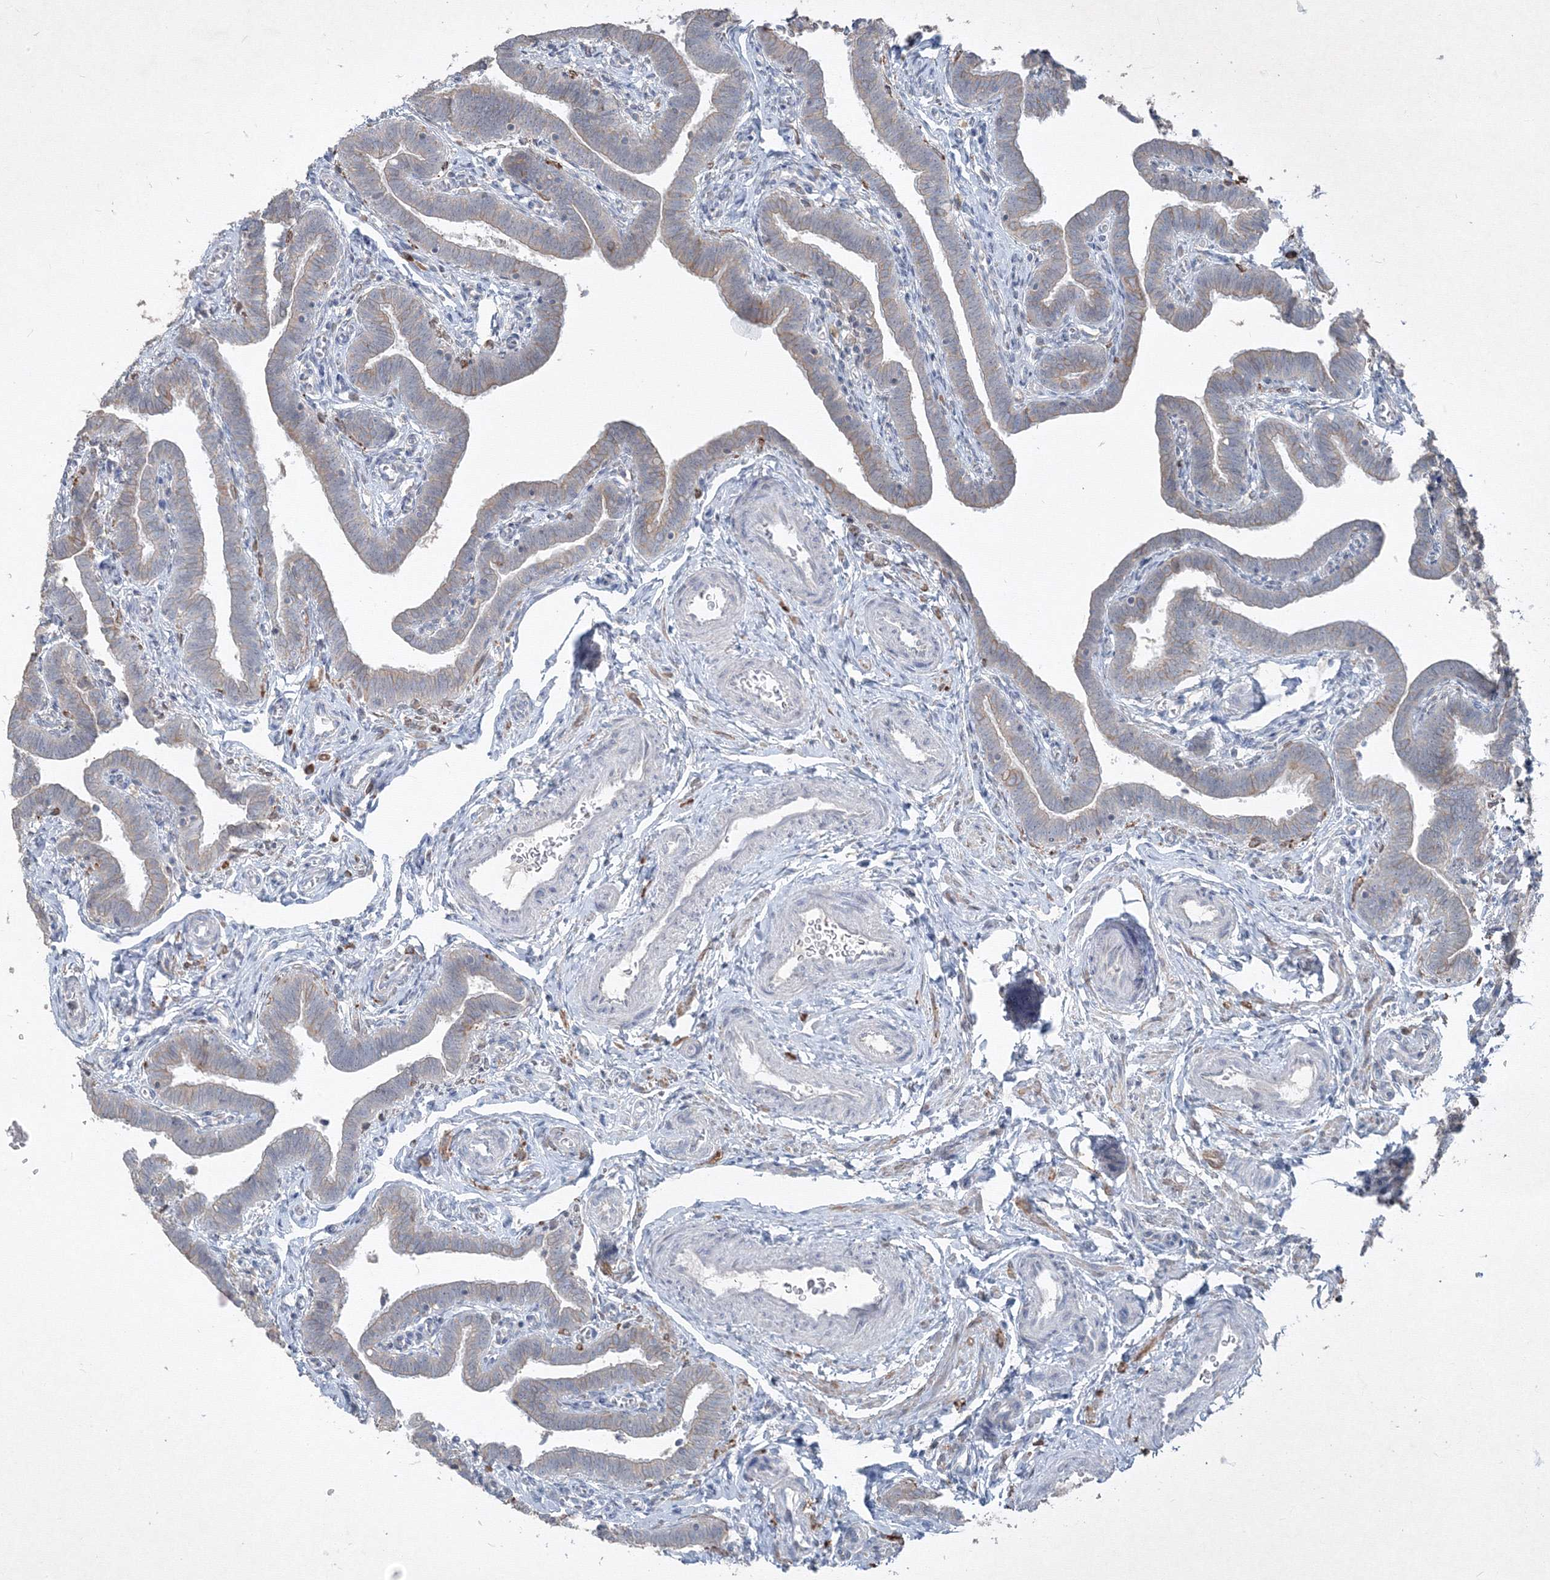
{"staining": {"intensity": "moderate", "quantity": "25%-75%", "location": "cytoplasmic/membranous"}, "tissue": "fallopian tube", "cell_type": "Glandular cells", "image_type": "normal", "snomed": [{"axis": "morphology", "description": "Normal tissue, NOS"}, {"axis": "topography", "description": "Fallopian tube"}], "caption": "Fallopian tube stained with DAB IHC displays medium levels of moderate cytoplasmic/membranous expression in about 25%-75% of glandular cells. The protein is shown in brown color, while the nuclei are stained blue.", "gene": "IFNAR1", "patient": {"sex": "female", "age": 36}}